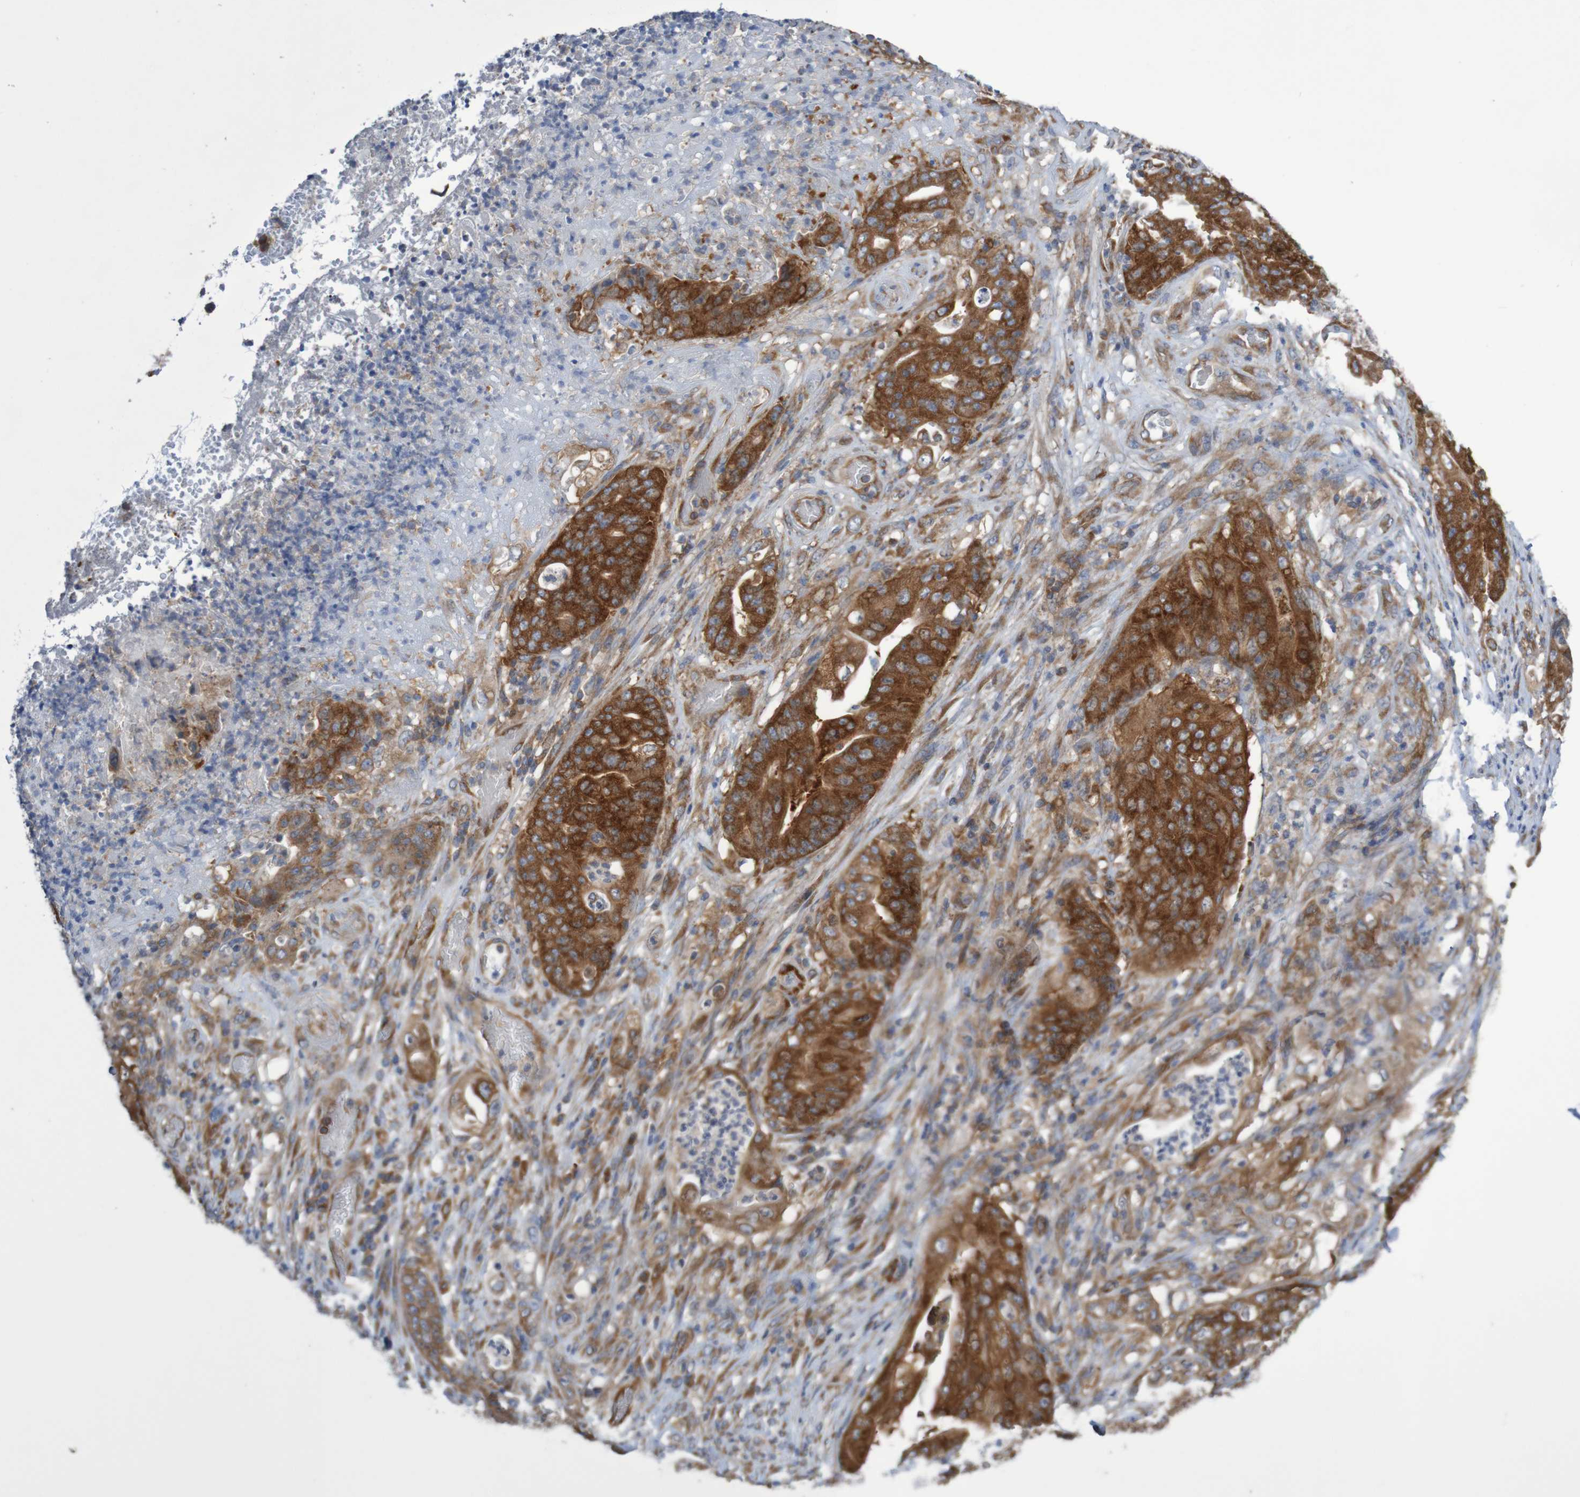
{"staining": {"intensity": "strong", "quantity": ">75%", "location": "cytoplasmic/membranous"}, "tissue": "stomach cancer", "cell_type": "Tumor cells", "image_type": "cancer", "snomed": [{"axis": "morphology", "description": "Adenocarcinoma, NOS"}, {"axis": "topography", "description": "Stomach"}], "caption": "Stomach cancer stained for a protein demonstrates strong cytoplasmic/membranous positivity in tumor cells.", "gene": "LRRC47", "patient": {"sex": "female", "age": 73}}